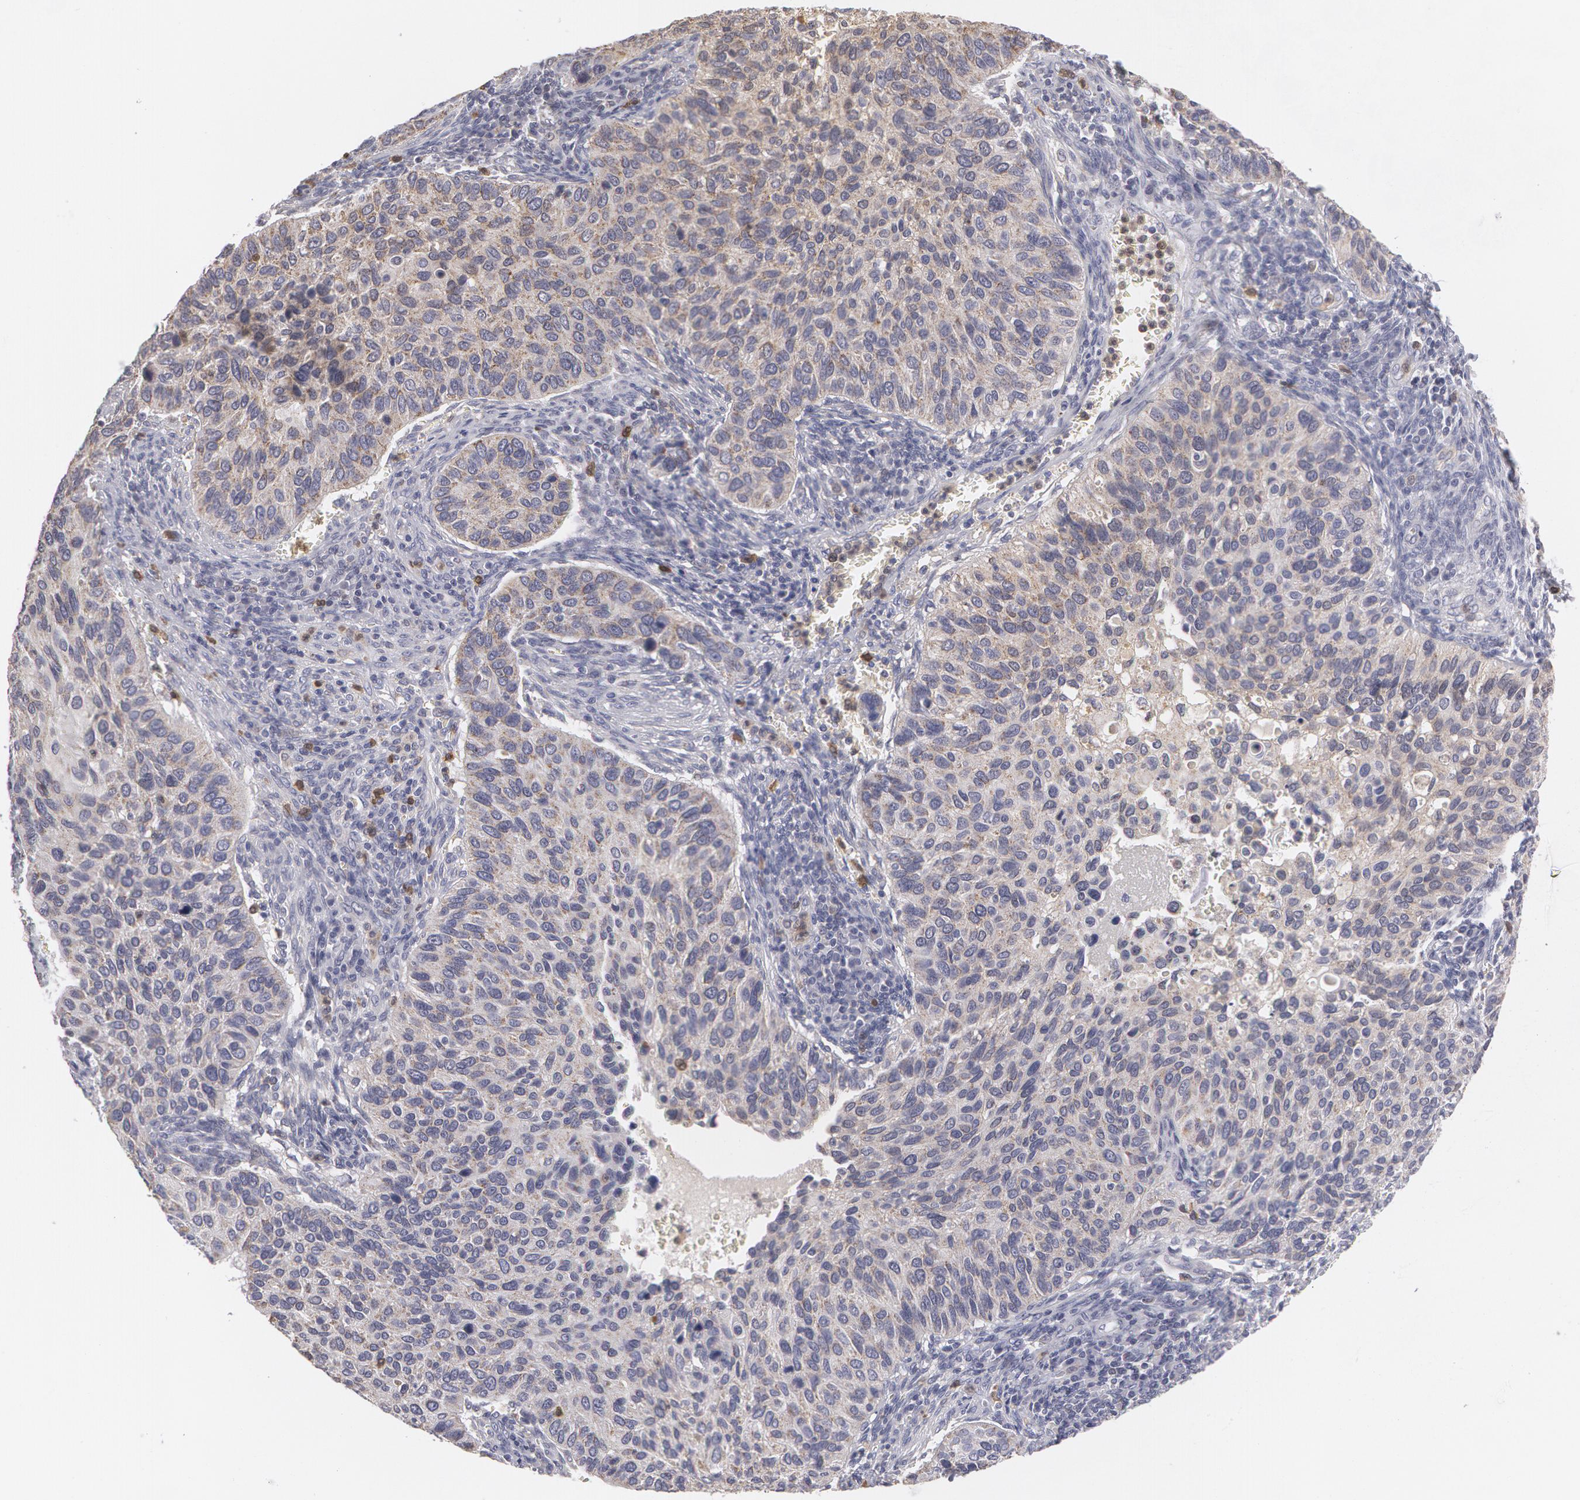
{"staining": {"intensity": "weak", "quantity": ">75%", "location": "cytoplasmic/membranous"}, "tissue": "cervical cancer", "cell_type": "Tumor cells", "image_type": "cancer", "snomed": [{"axis": "morphology", "description": "Adenocarcinoma, NOS"}, {"axis": "topography", "description": "Cervix"}], "caption": "Human cervical cancer stained for a protein (brown) reveals weak cytoplasmic/membranous positive expression in approximately >75% of tumor cells.", "gene": "CAT", "patient": {"sex": "female", "age": 29}}